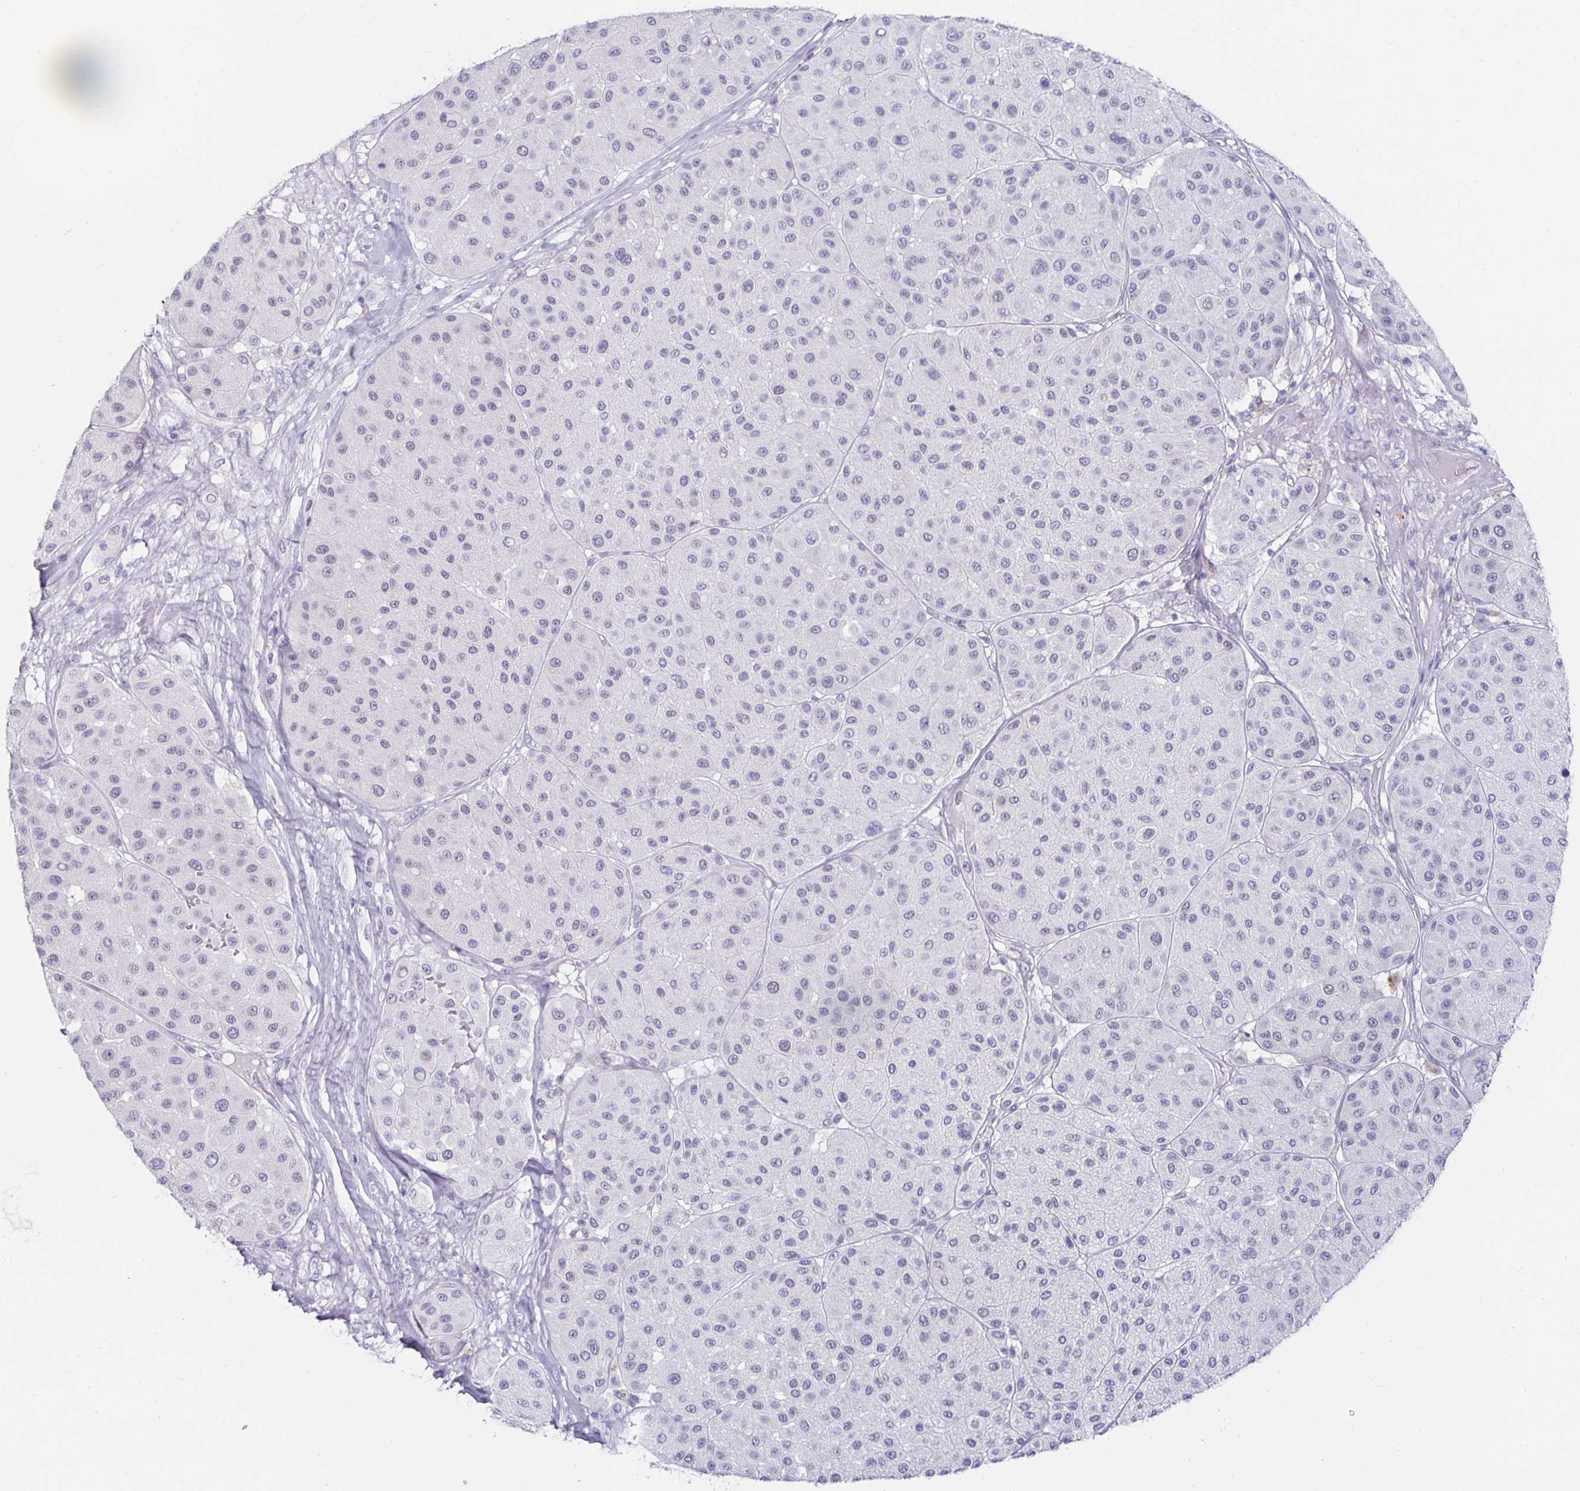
{"staining": {"intensity": "negative", "quantity": "none", "location": "none"}, "tissue": "melanoma", "cell_type": "Tumor cells", "image_type": "cancer", "snomed": [{"axis": "morphology", "description": "Malignant melanoma, Metastatic site"}, {"axis": "topography", "description": "Smooth muscle"}], "caption": "This photomicrograph is of melanoma stained with immunohistochemistry (IHC) to label a protein in brown with the nuclei are counter-stained blue. There is no positivity in tumor cells.", "gene": "KCNQ2", "patient": {"sex": "male", "age": 41}}